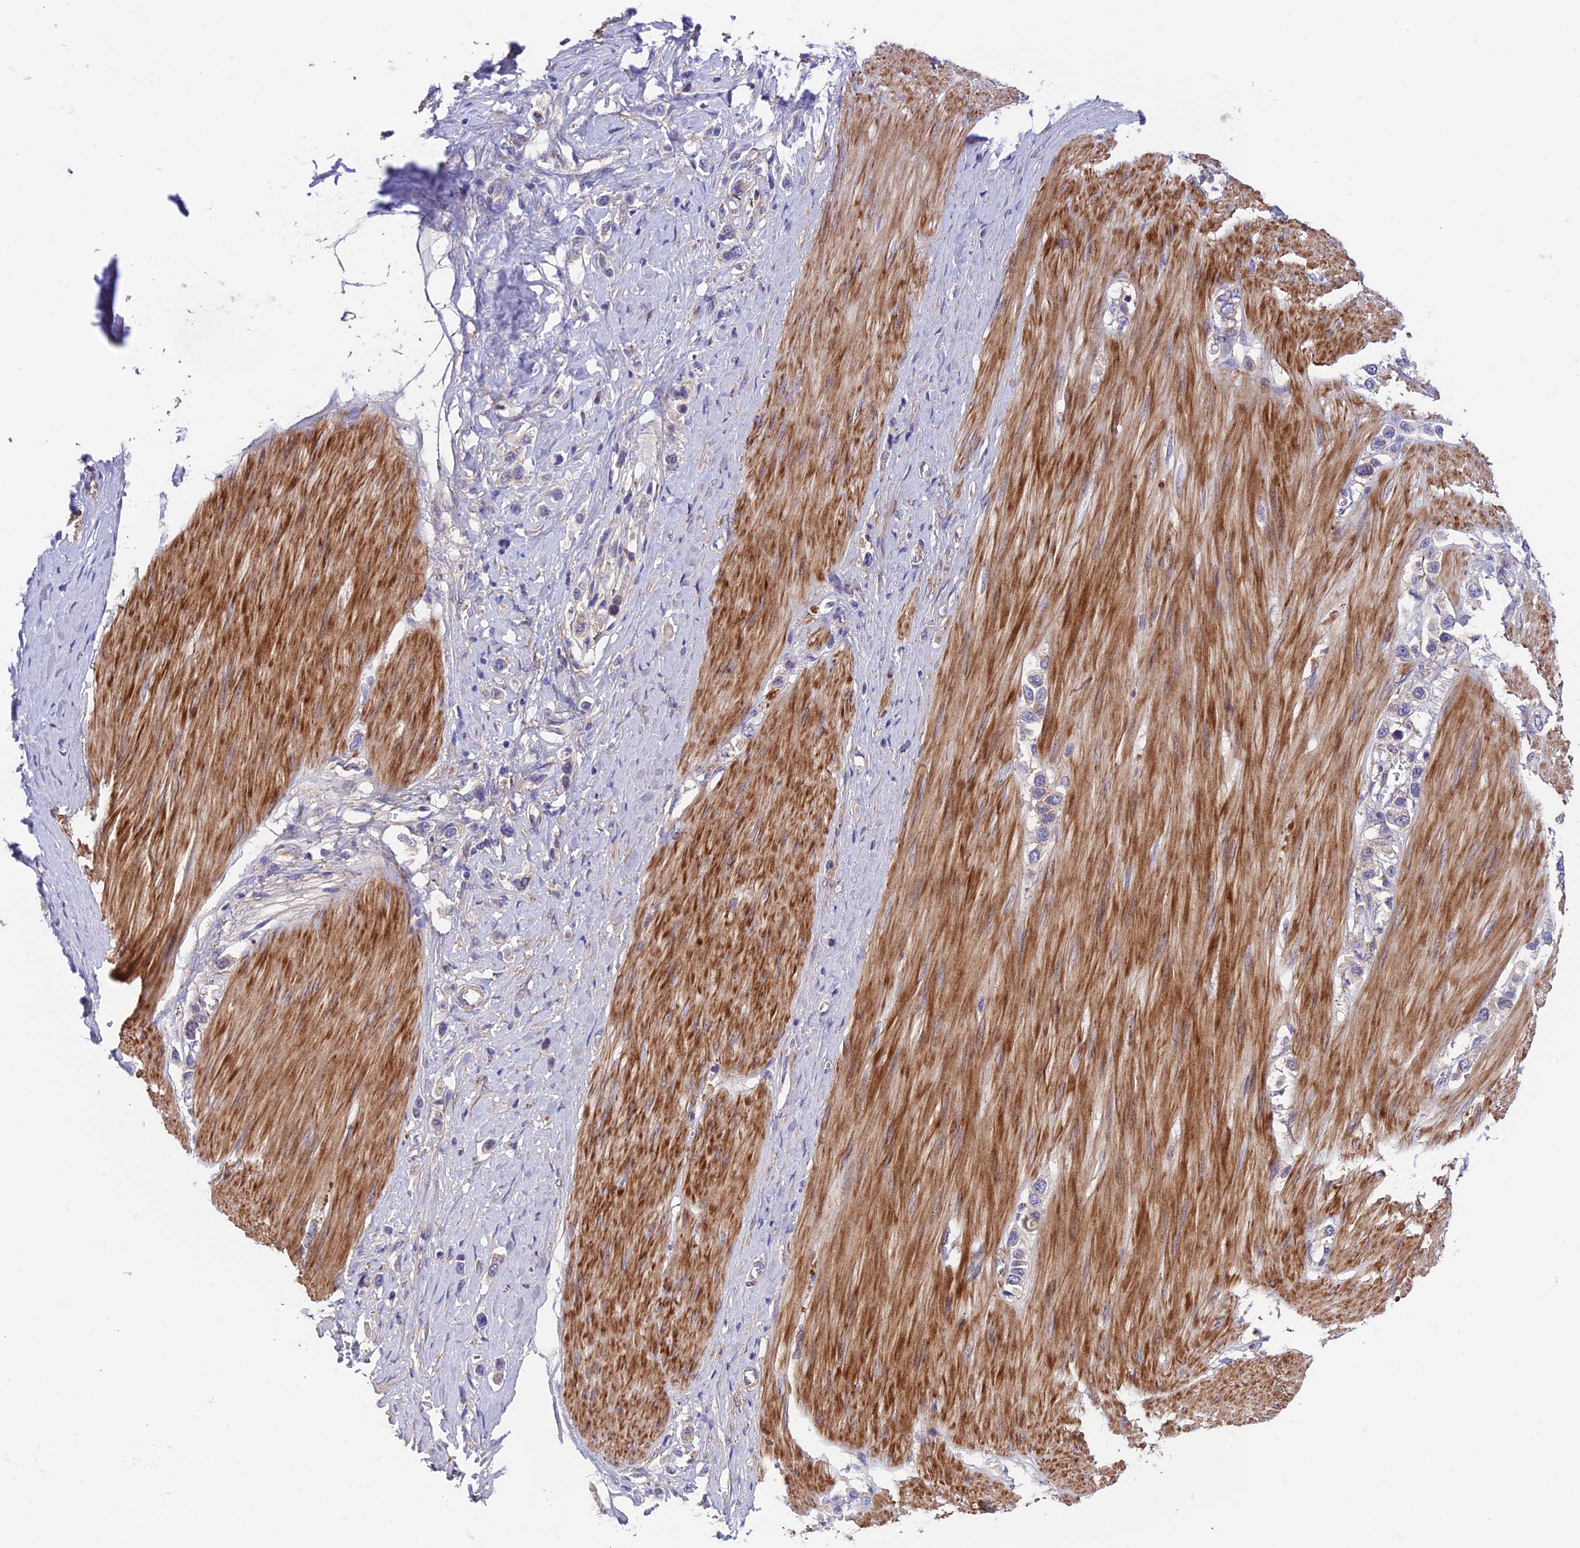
{"staining": {"intensity": "negative", "quantity": "none", "location": "none"}, "tissue": "stomach cancer", "cell_type": "Tumor cells", "image_type": "cancer", "snomed": [{"axis": "morphology", "description": "Adenocarcinoma, NOS"}, {"axis": "topography", "description": "Stomach"}], "caption": "Image shows no protein expression in tumor cells of adenocarcinoma (stomach) tissue.", "gene": "VPS16", "patient": {"sex": "female", "age": 65}}